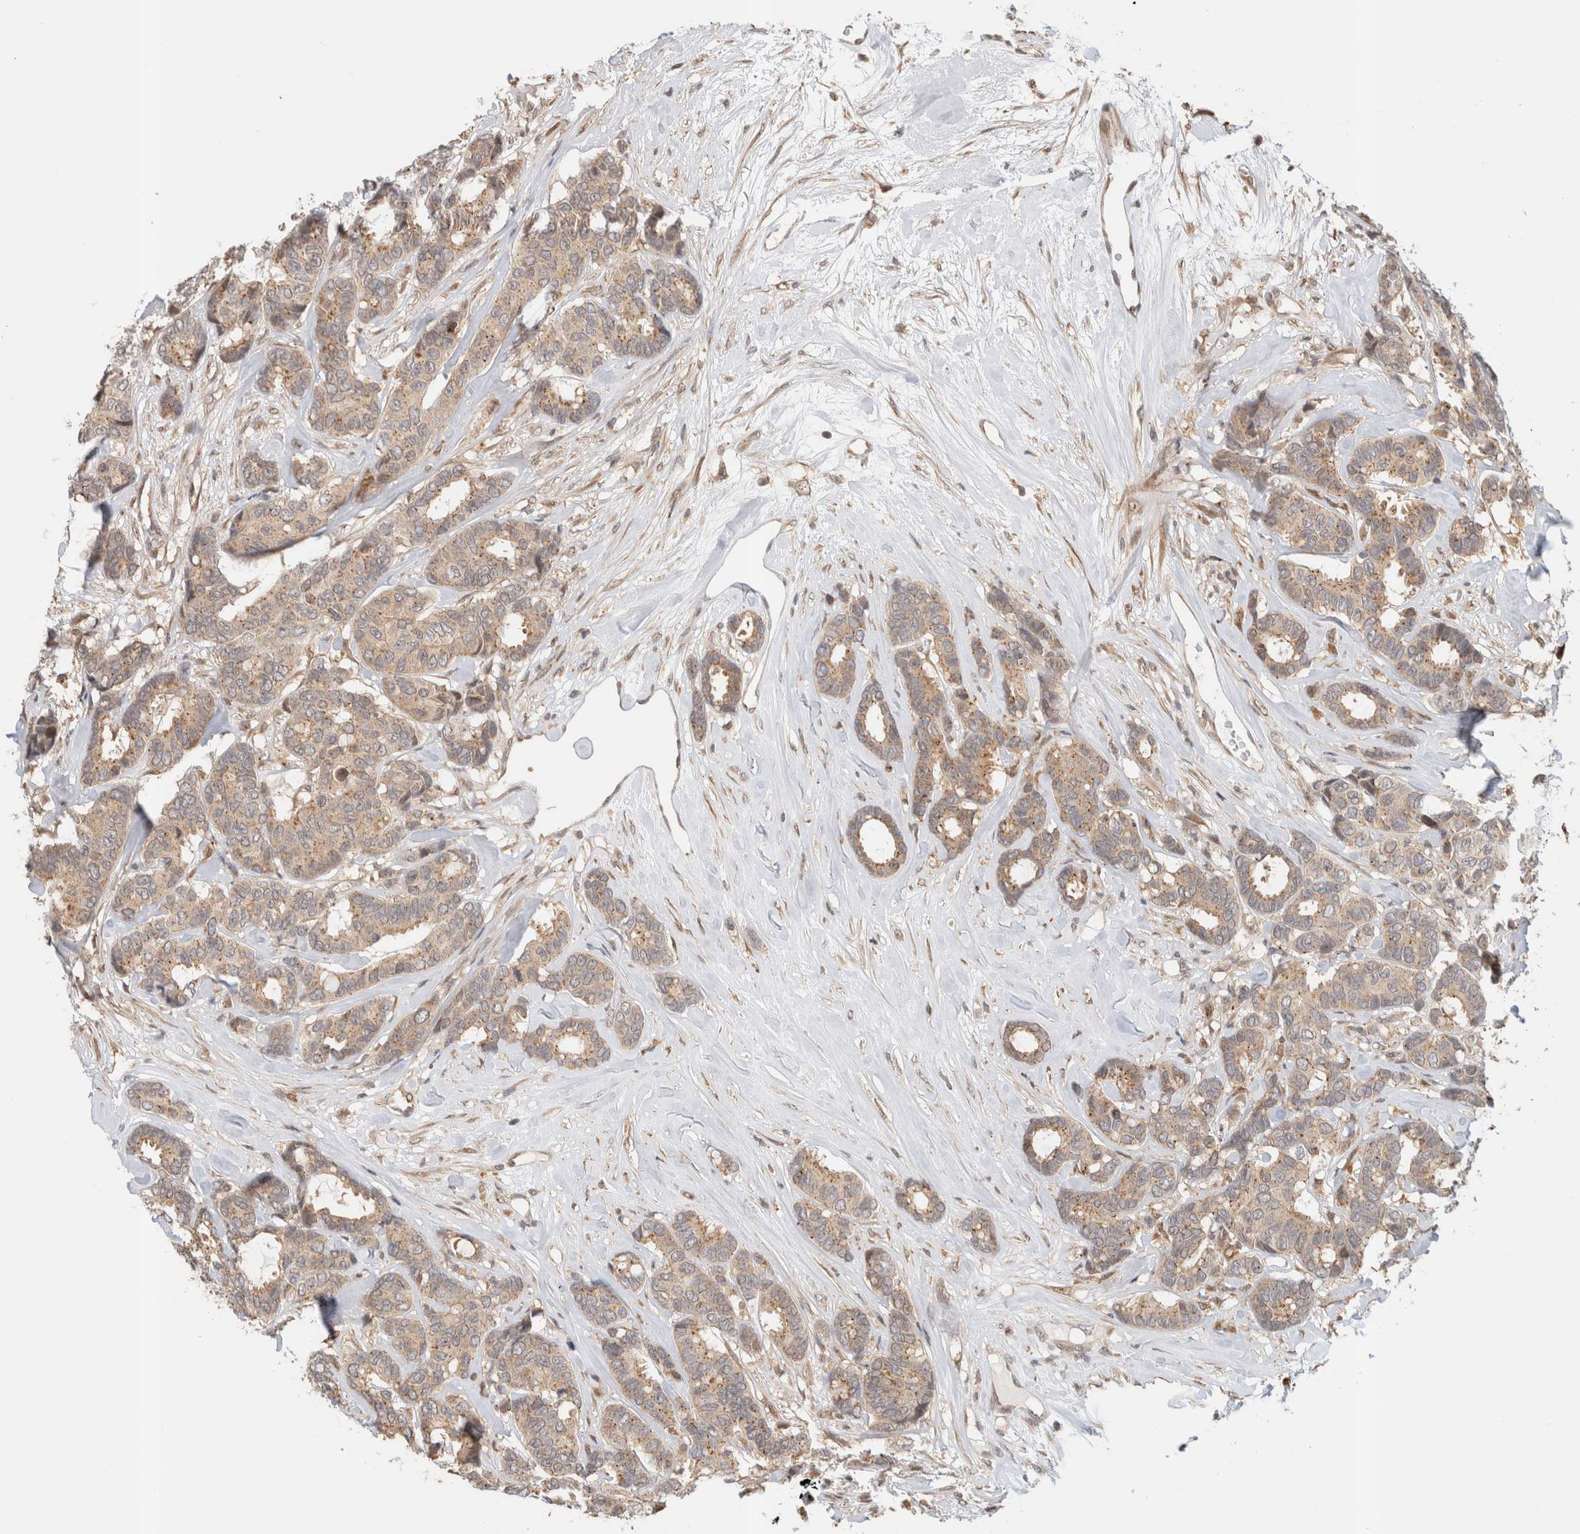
{"staining": {"intensity": "weak", "quantity": ">75%", "location": "cytoplasmic/membranous"}, "tissue": "breast cancer", "cell_type": "Tumor cells", "image_type": "cancer", "snomed": [{"axis": "morphology", "description": "Duct carcinoma"}, {"axis": "topography", "description": "Breast"}], "caption": "This is an image of immunohistochemistry staining of breast cancer (intraductal carcinoma), which shows weak expression in the cytoplasmic/membranous of tumor cells.", "gene": "OTUD6B", "patient": {"sex": "female", "age": 87}}